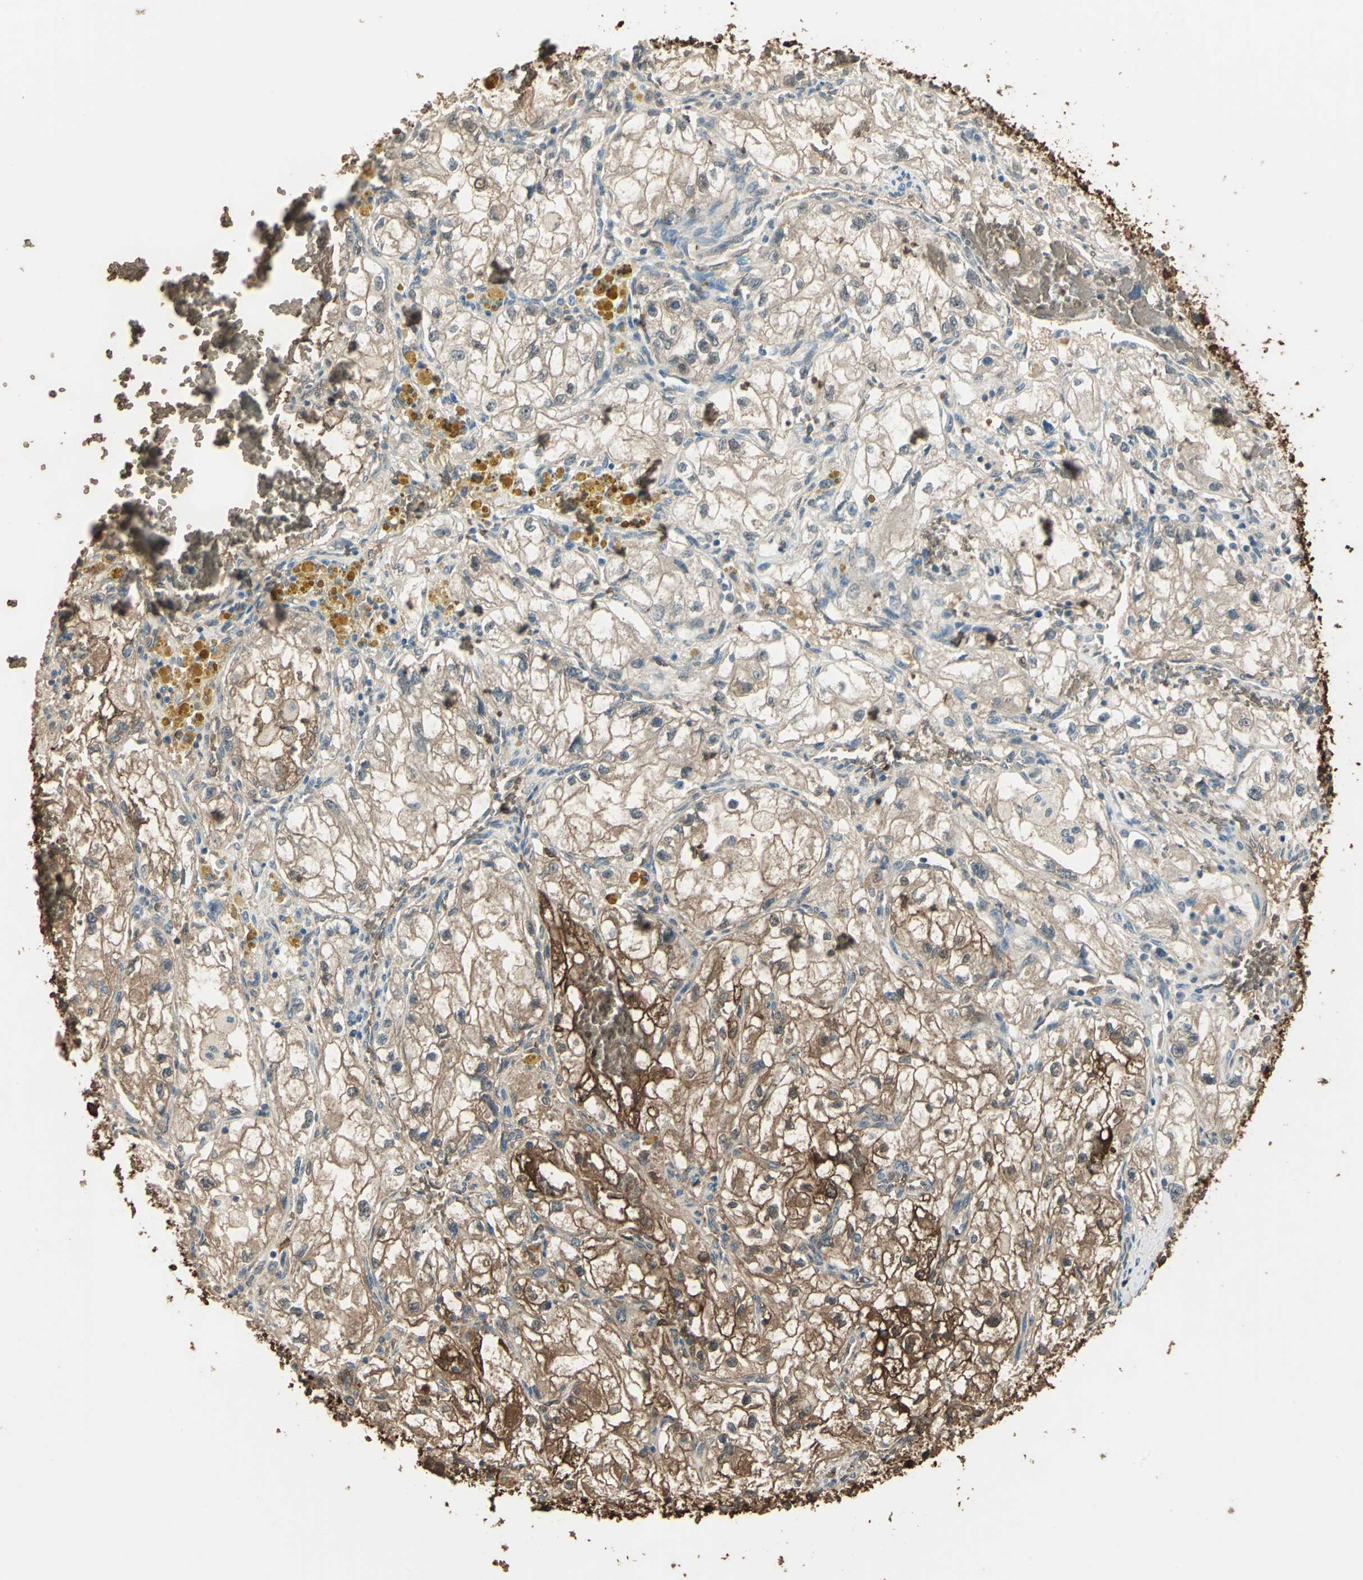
{"staining": {"intensity": "strong", "quantity": ">75%", "location": "cytoplasmic/membranous,nuclear"}, "tissue": "renal cancer", "cell_type": "Tumor cells", "image_type": "cancer", "snomed": [{"axis": "morphology", "description": "Adenocarcinoma, NOS"}, {"axis": "topography", "description": "Kidney"}], "caption": "Renal cancer (adenocarcinoma) tissue displays strong cytoplasmic/membranous and nuclear expression in about >75% of tumor cells, visualized by immunohistochemistry.", "gene": "DDAH1", "patient": {"sex": "female", "age": 70}}